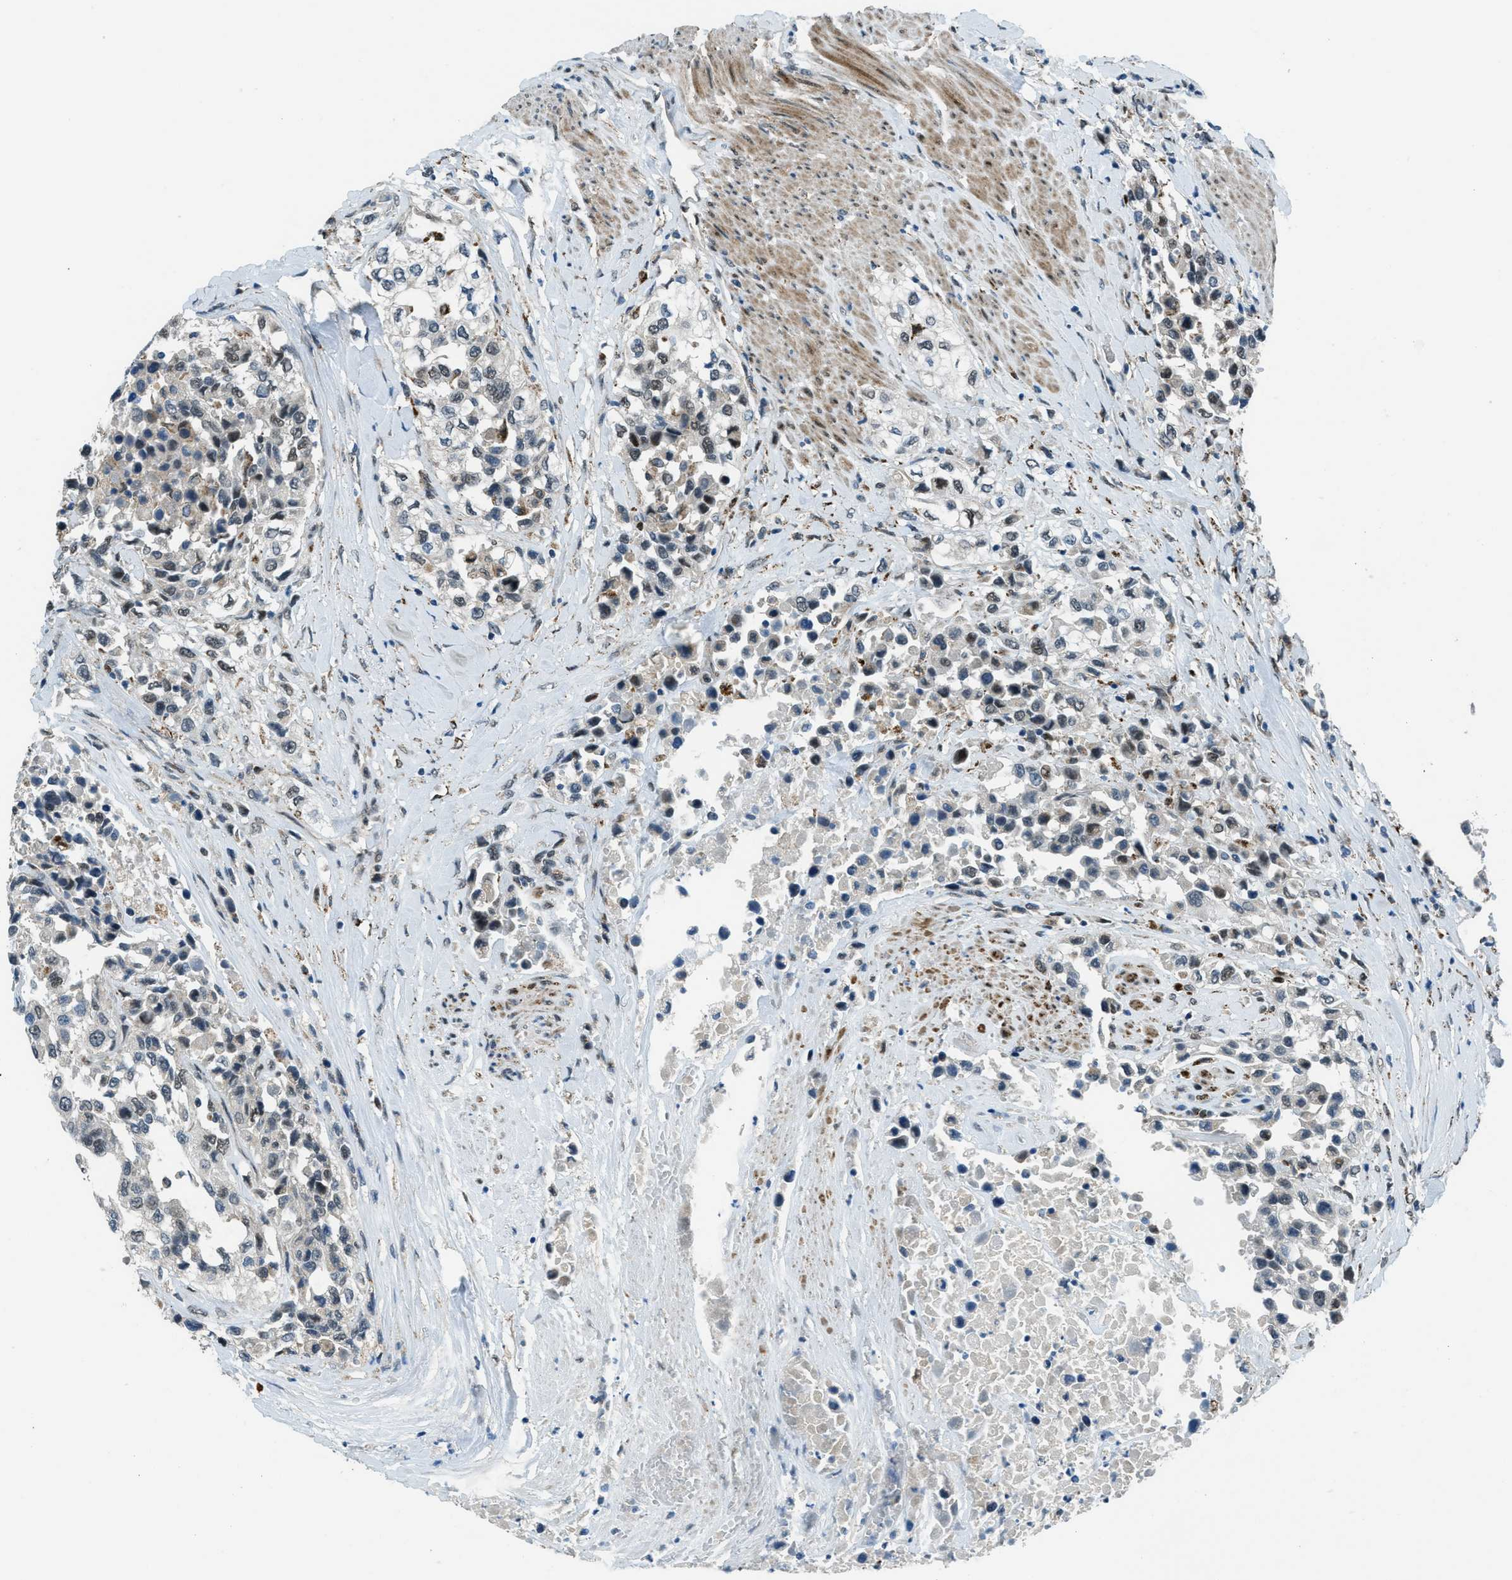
{"staining": {"intensity": "weak", "quantity": "25%-75%", "location": "nuclear"}, "tissue": "urothelial cancer", "cell_type": "Tumor cells", "image_type": "cancer", "snomed": [{"axis": "morphology", "description": "Urothelial carcinoma, High grade"}, {"axis": "topography", "description": "Urinary bladder"}], "caption": "Human high-grade urothelial carcinoma stained with a brown dye displays weak nuclear positive expression in about 25%-75% of tumor cells.", "gene": "NPEPL1", "patient": {"sex": "female", "age": 80}}